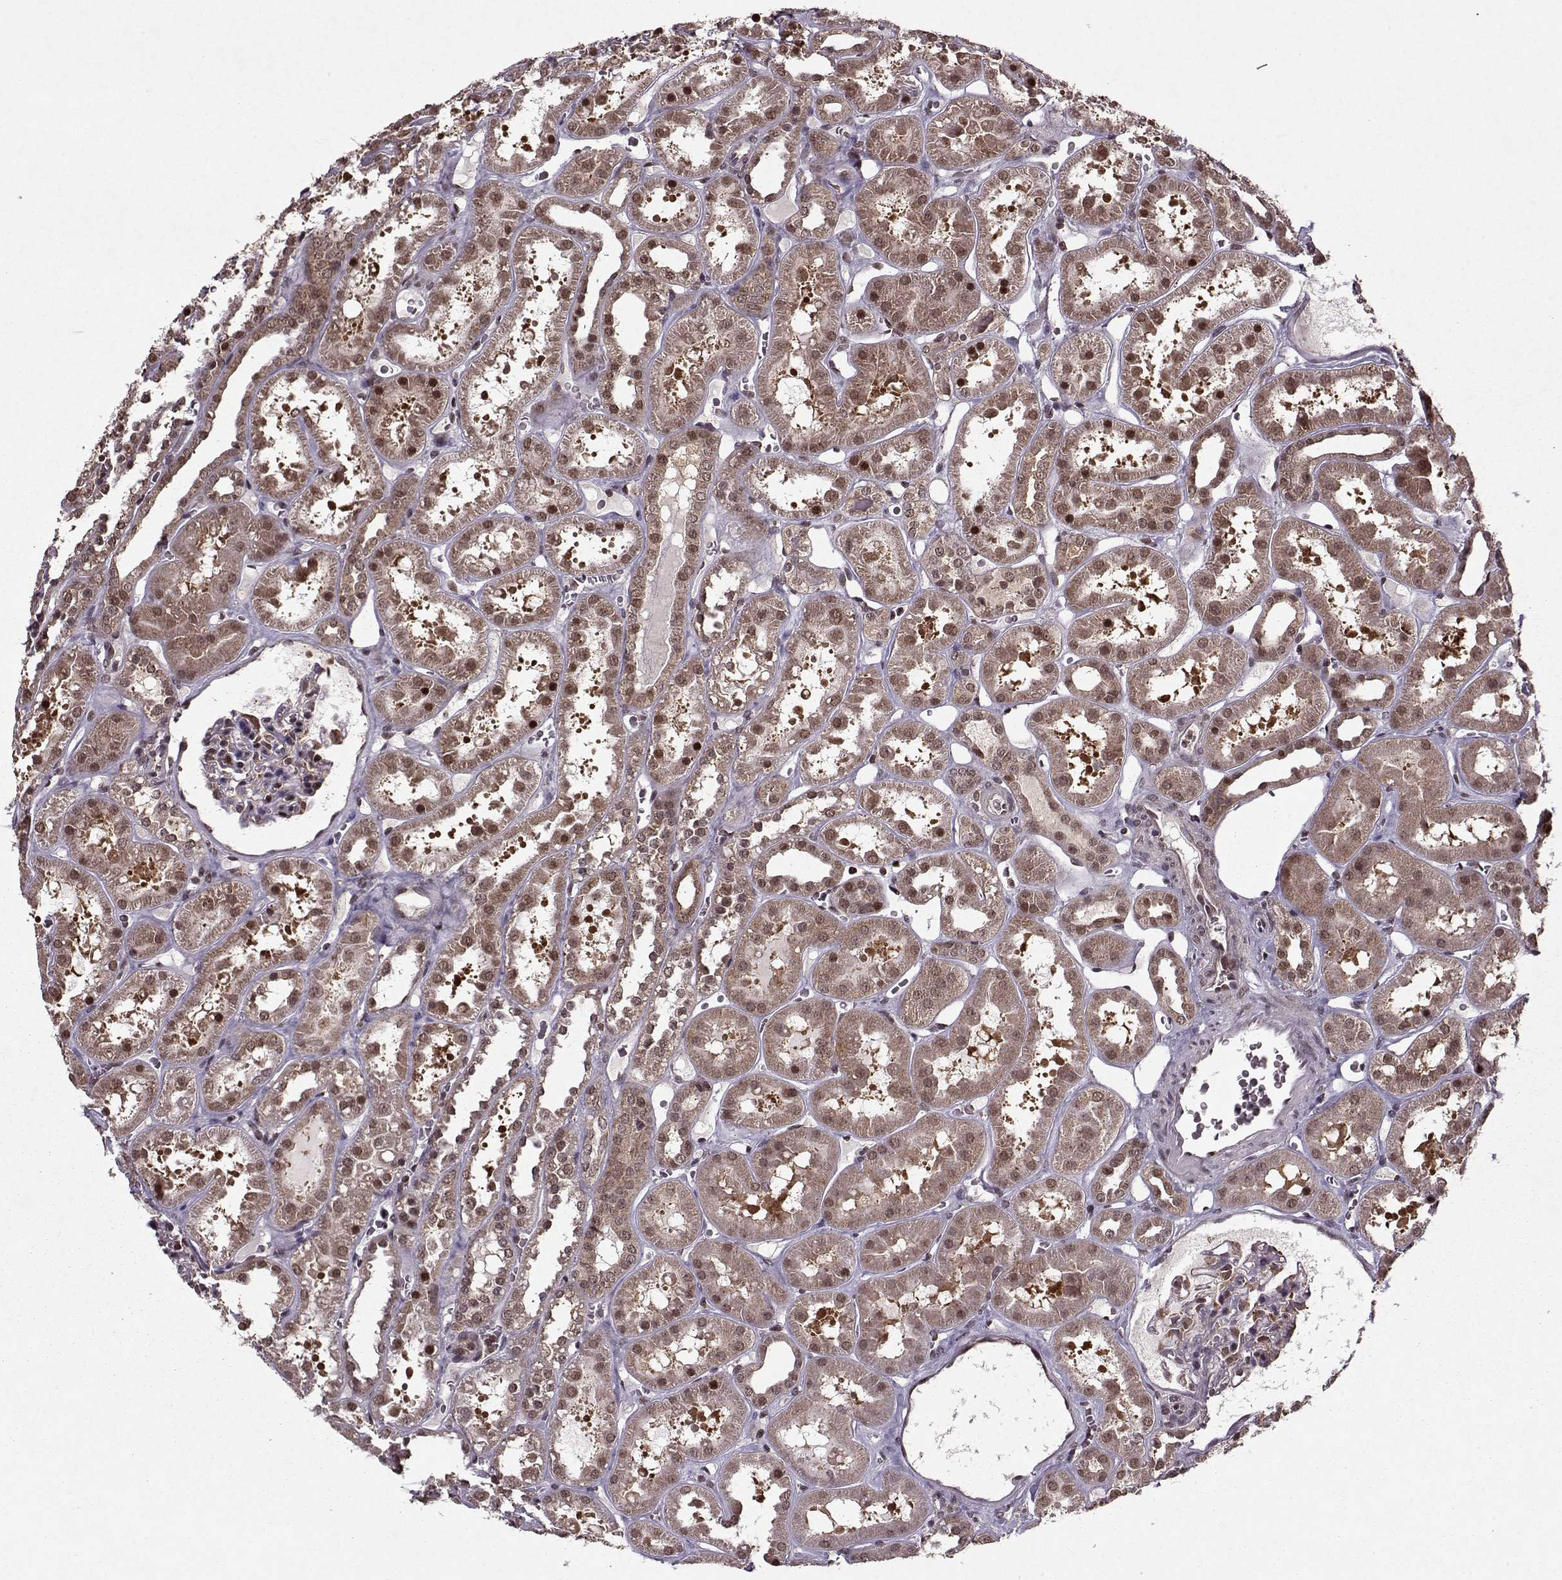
{"staining": {"intensity": "moderate", "quantity": ">75%", "location": "nuclear"}, "tissue": "kidney", "cell_type": "Cells in glomeruli", "image_type": "normal", "snomed": [{"axis": "morphology", "description": "Normal tissue, NOS"}, {"axis": "topography", "description": "Kidney"}], "caption": "Cells in glomeruli exhibit medium levels of moderate nuclear staining in about >75% of cells in unremarkable kidney. (DAB (3,3'-diaminobenzidine) IHC with brightfield microscopy, high magnification).", "gene": "PSMA7", "patient": {"sex": "female", "age": 41}}